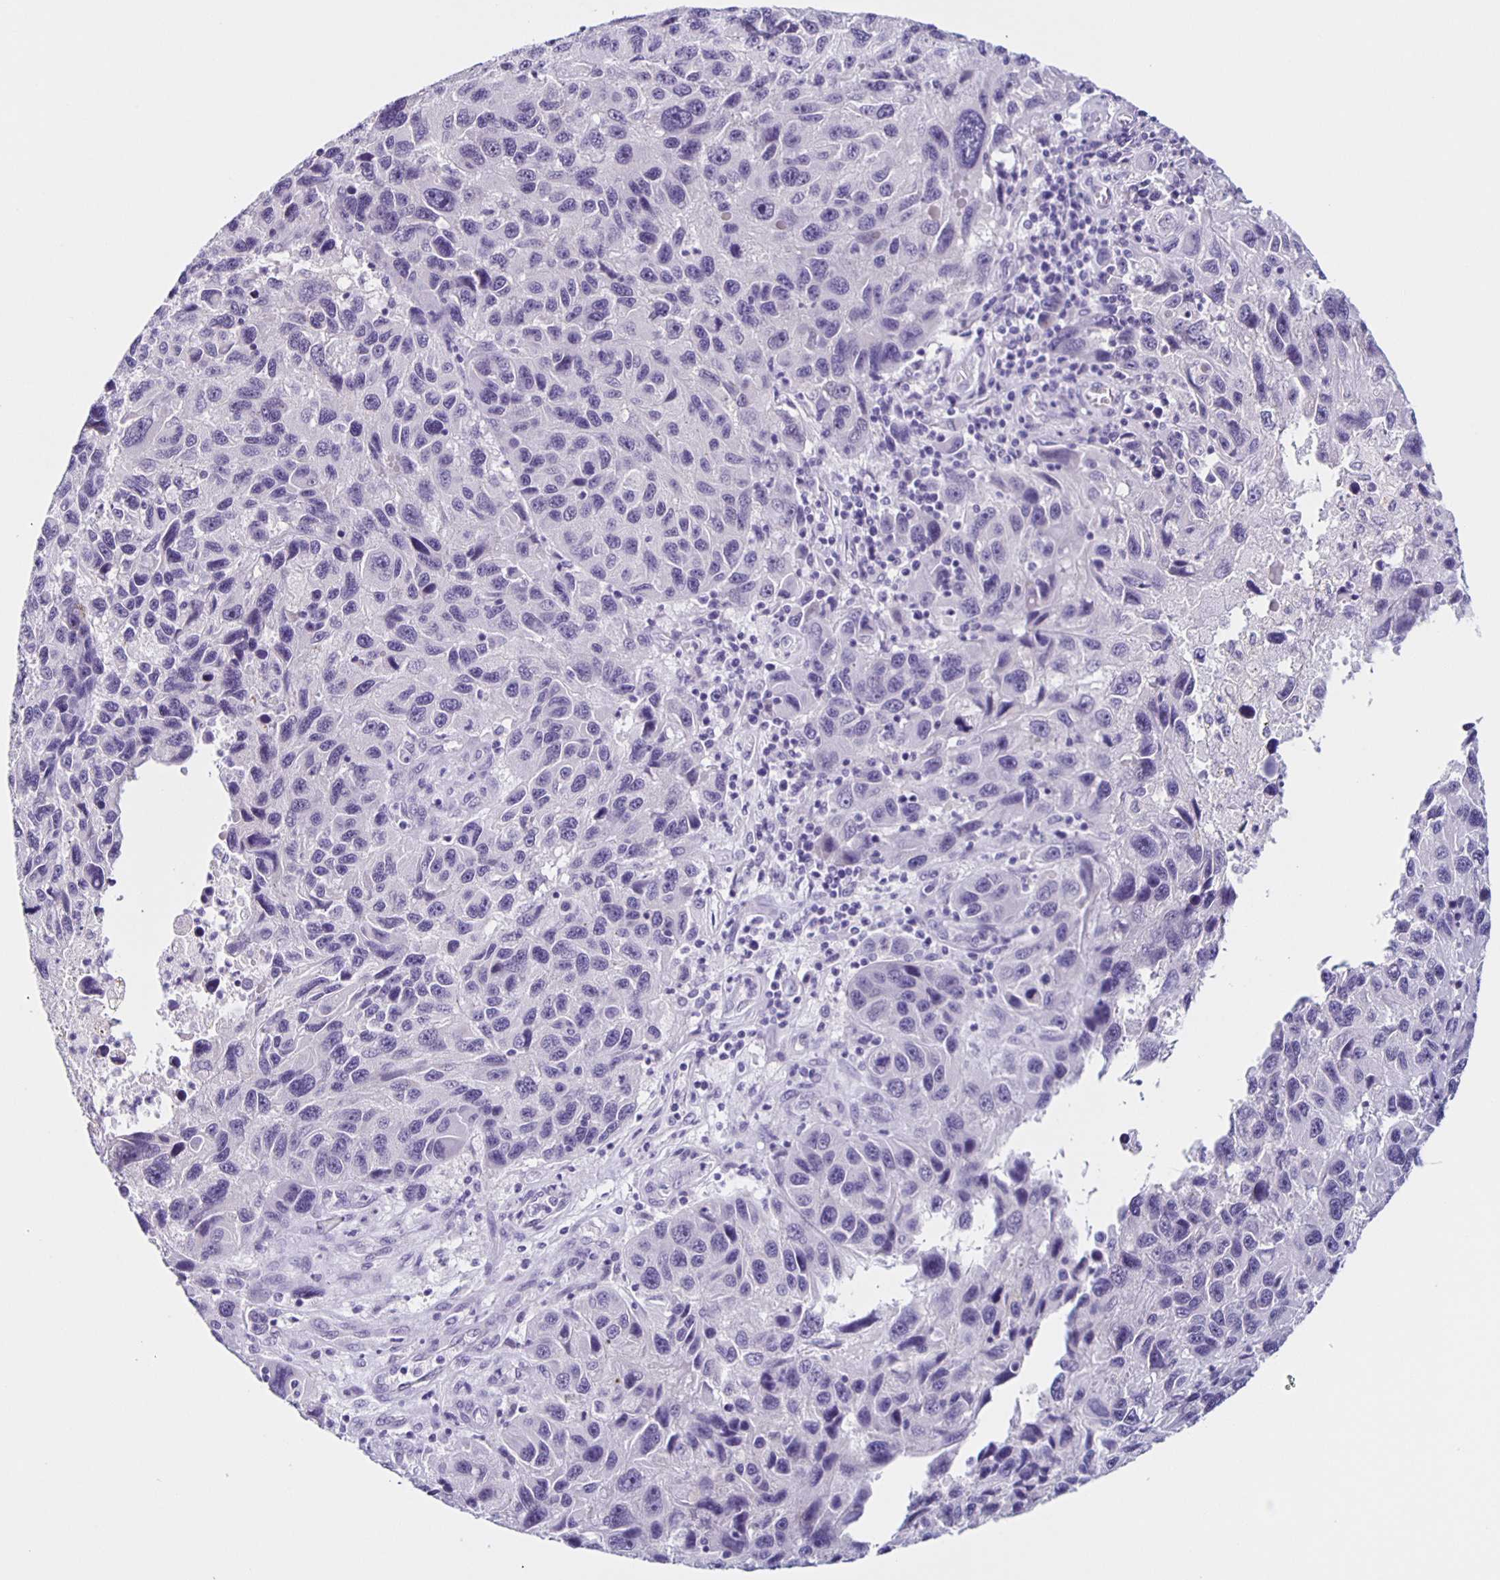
{"staining": {"intensity": "negative", "quantity": "none", "location": "none"}, "tissue": "melanoma", "cell_type": "Tumor cells", "image_type": "cancer", "snomed": [{"axis": "morphology", "description": "Malignant melanoma, NOS"}, {"axis": "topography", "description": "Skin"}], "caption": "Tumor cells are negative for brown protein staining in melanoma. Nuclei are stained in blue.", "gene": "SLC12A3", "patient": {"sex": "male", "age": 53}}